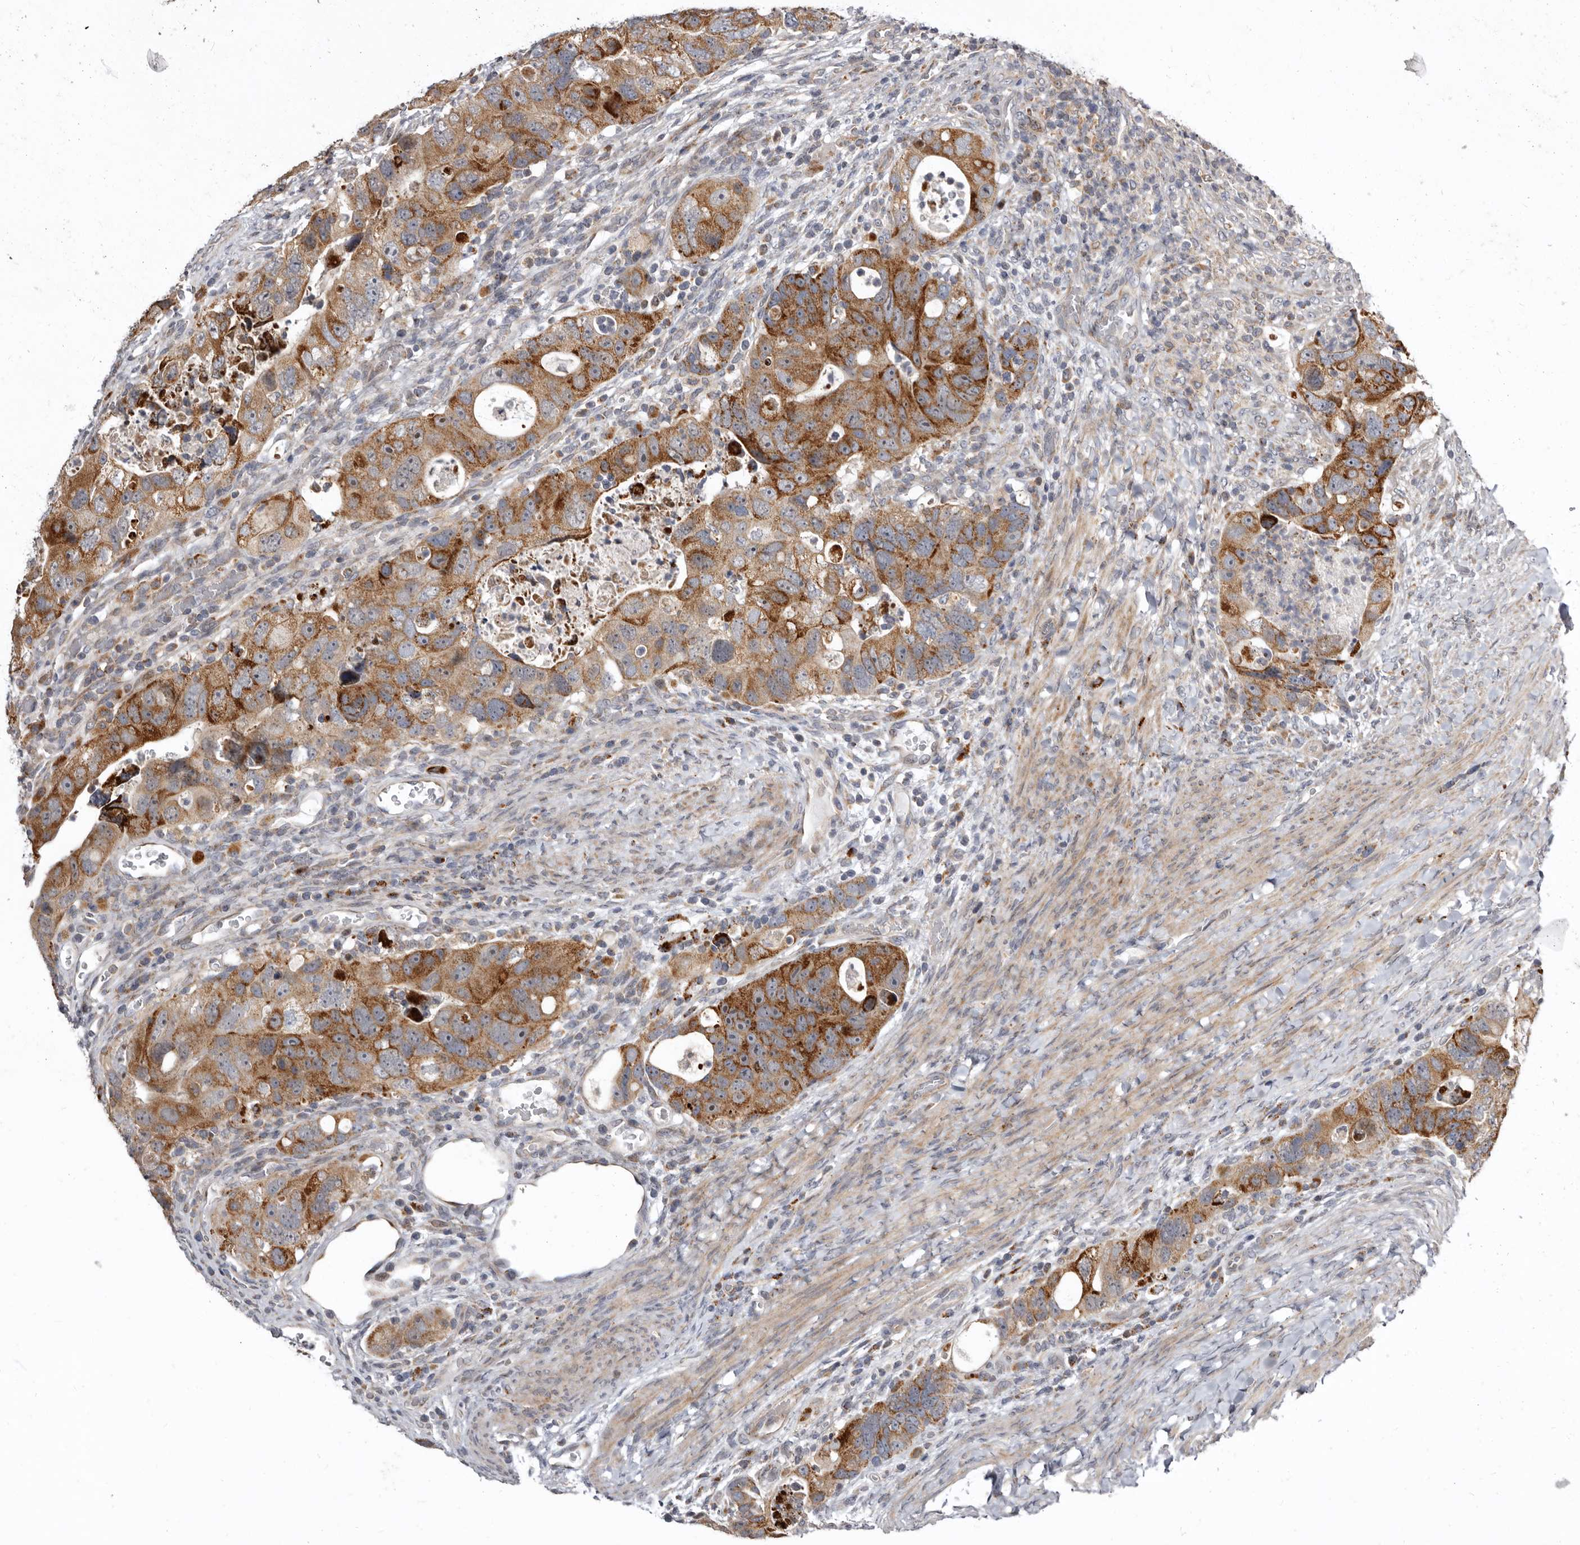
{"staining": {"intensity": "strong", "quantity": "25%-75%", "location": "cytoplasmic/membranous"}, "tissue": "colorectal cancer", "cell_type": "Tumor cells", "image_type": "cancer", "snomed": [{"axis": "morphology", "description": "Adenocarcinoma, NOS"}, {"axis": "topography", "description": "Rectum"}], "caption": "Protein staining of colorectal cancer tissue reveals strong cytoplasmic/membranous expression in about 25%-75% of tumor cells.", "gene": "SMC4", "patient": {"sex": "male", "age": 59}}